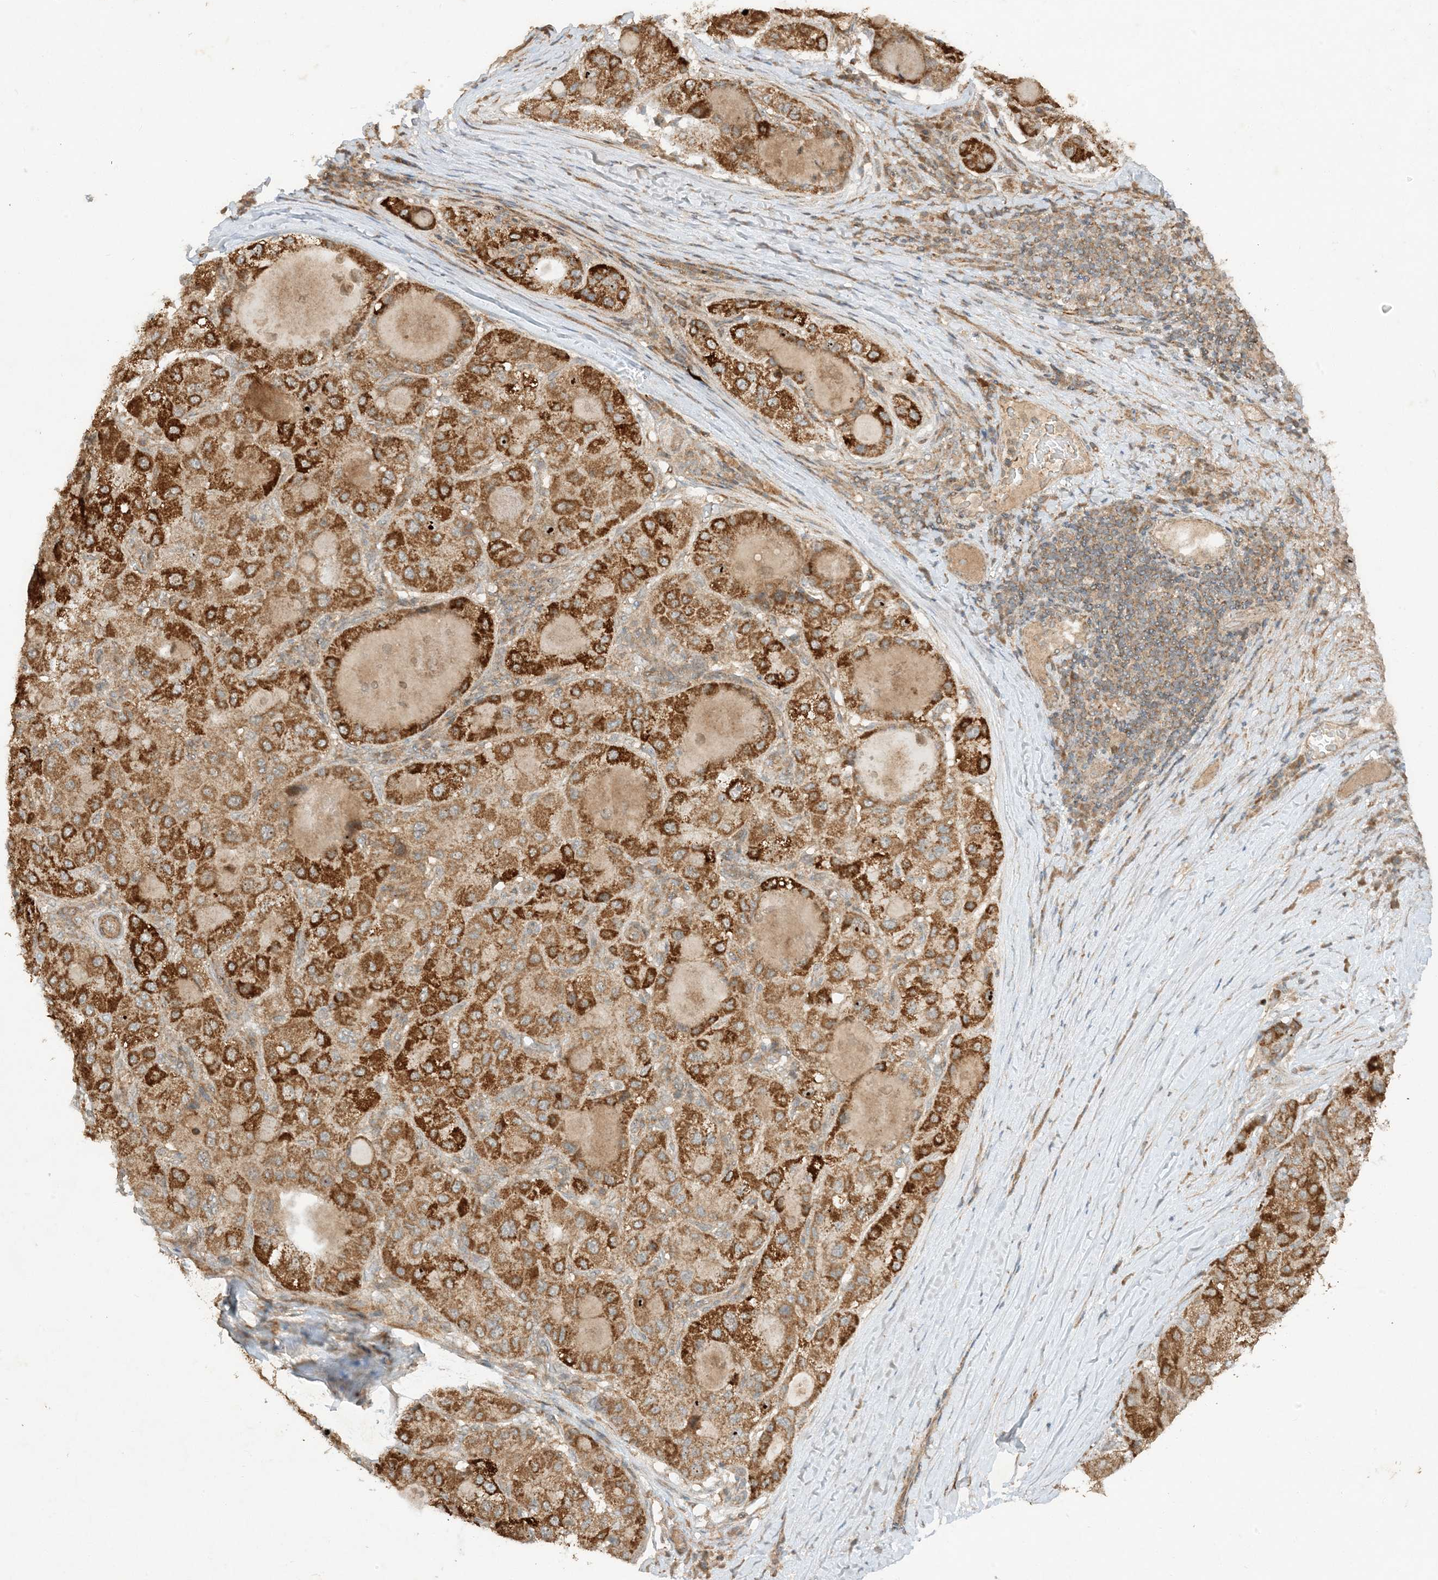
{"staining": {"intensity": "strong", "quantity": ">75%", "location": "cytoplasmic/membranous"}, "tissue": "liver cancer", "cell_type": "Tumor cells", "image_type": "cancer", "snomed": [{"axis": "morphology", "description": "Carcinoma, Hepatocellular, NOS"}, {"axis": "topography", "description": "Liver"}], "caption": "Tumor cells display high levels of strong cytoplasmic/membranous expression in about >75% of cells in human liver cancer.", "gene": "XRN1", "patient": {"sex": "male", "age": 80}}